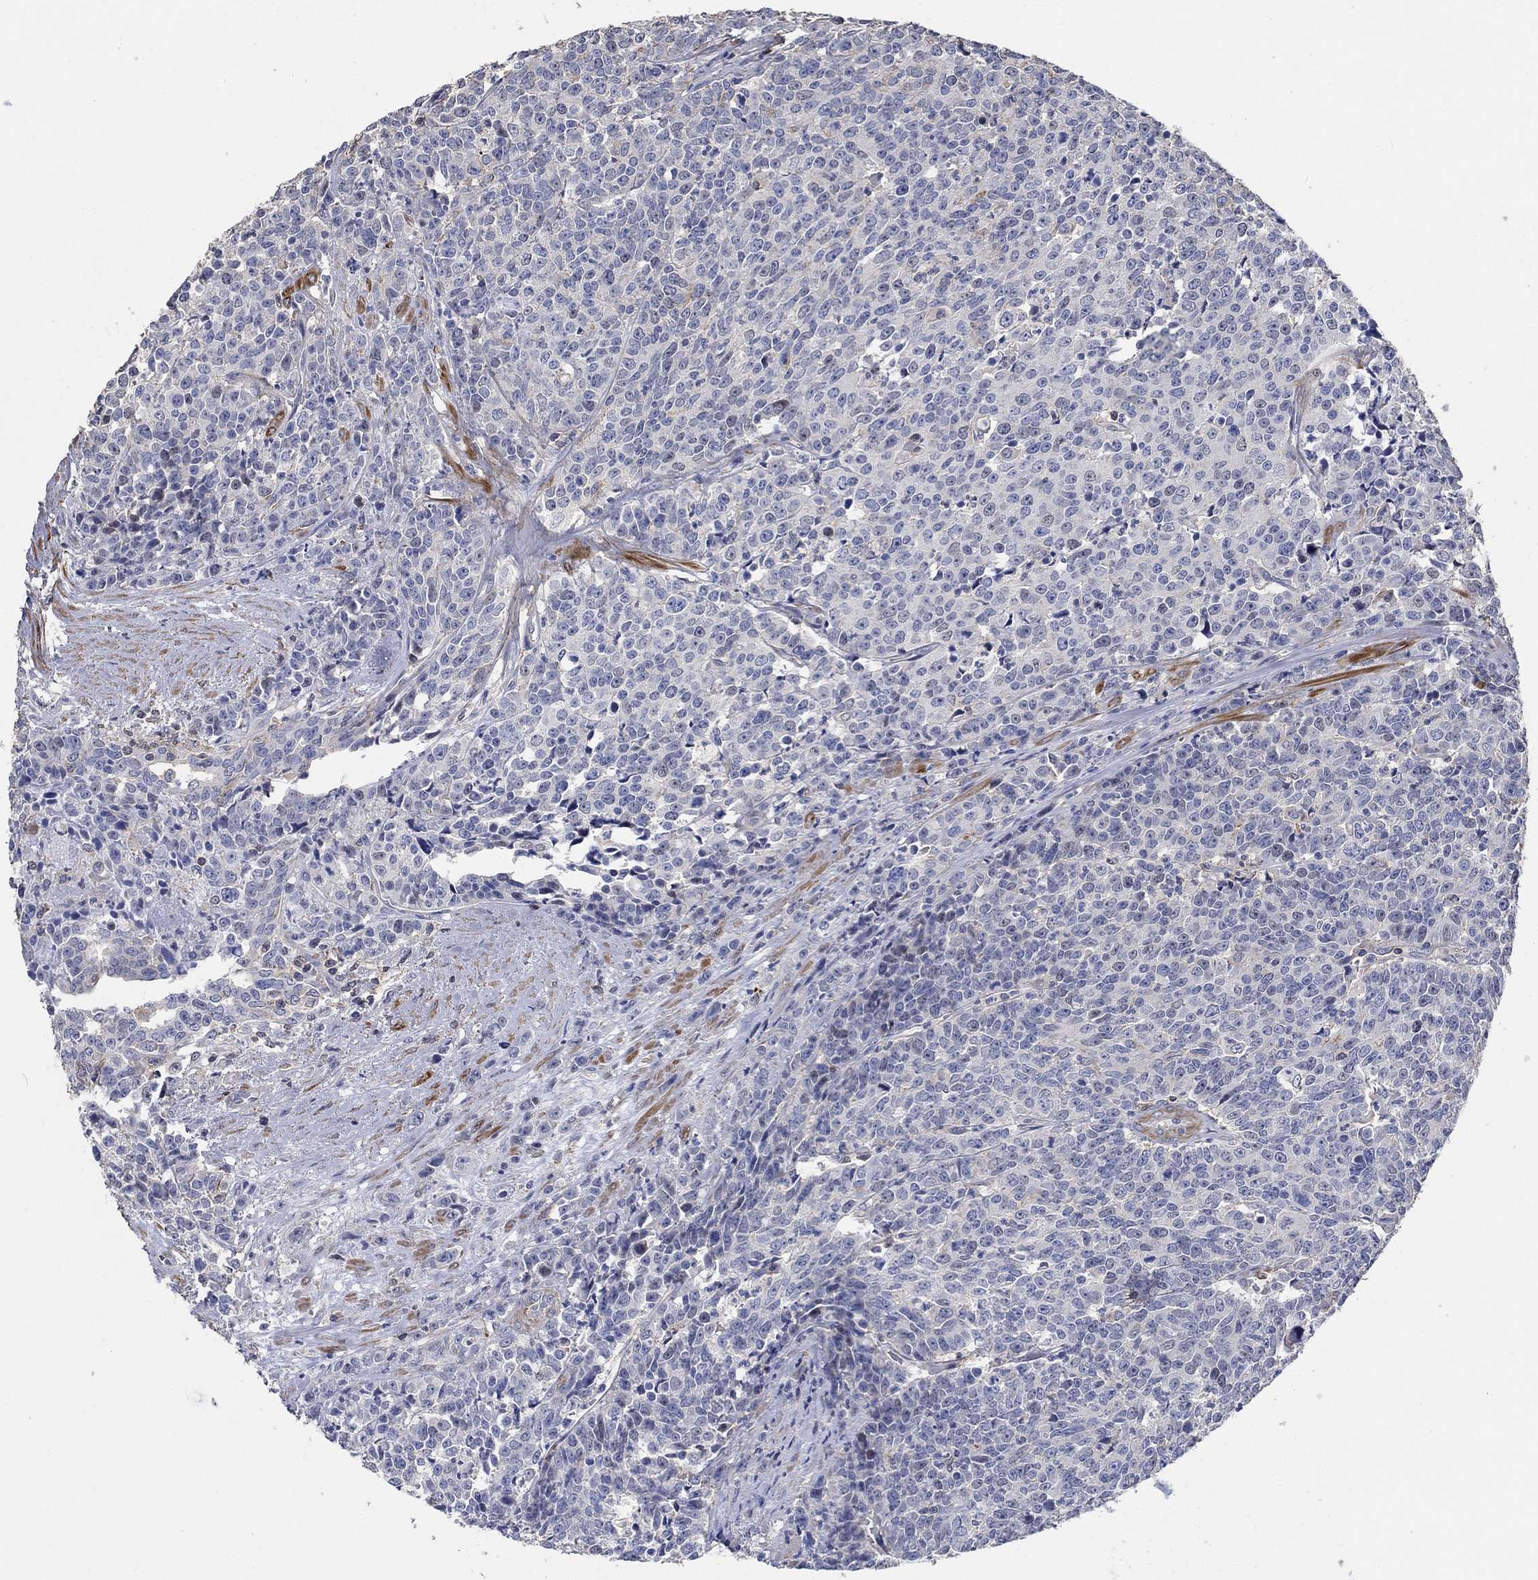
{"staining": {"intensity": "negative", "quantity": "none", "location": "none"}, "tissue": "prostate cancer", "cell_type": "Tumor cells", "image_type": "cancer", "snomed": [{"axis": "morphology", "description": "Adenocarcinoma, NOS"}, {"axis": "topography", "description": "Prostate"}], "caption": "This is an IHC histopathology image of human prostate cancer. There is no positivity in tumor cells.", "gene": "TNFAIP8L3", "patient": {"sex": "male", "age": 67}}